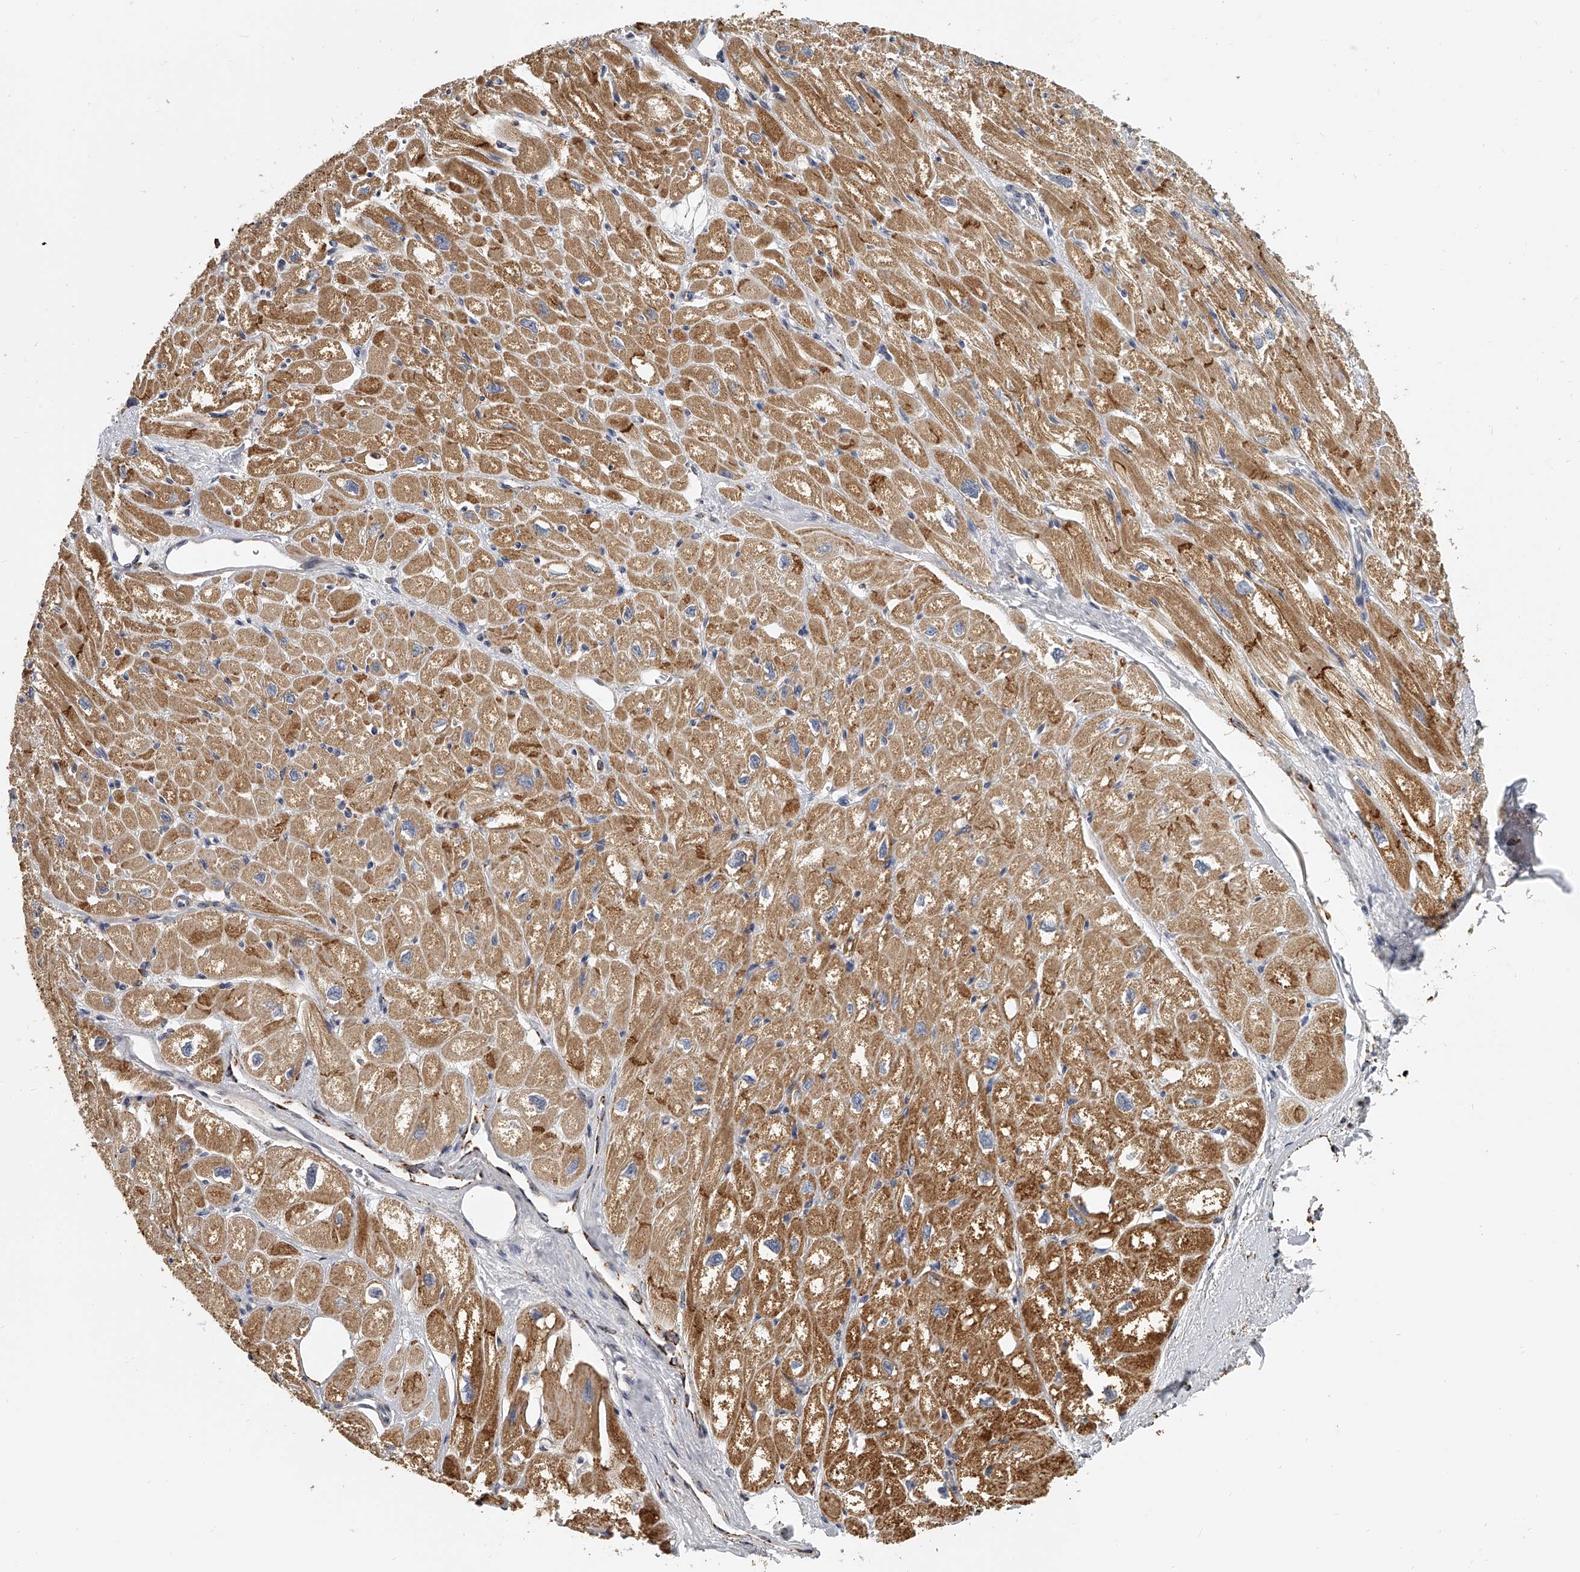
{"staining": {"intensity": "strong", "quantity": "25%-75%", "location": "cytoplasmic/membranous"}, "tissue": "heart muscle", "cell_type": "Cardiomyocytes", "image_type": "normal", "snomed": [{"axis": "morphology", "description": "Normal tissue, NOS"}, {"axis": "topography", "description": "Heart"}], "caption": "Heart muscle stained for a protein (brown) shows strong cytoplasmic/membranous positive expression in about 25%-75% of cardiomyocytes.", "gene": "KLHL7", "patient": {"sex": "male", "age": 50}}